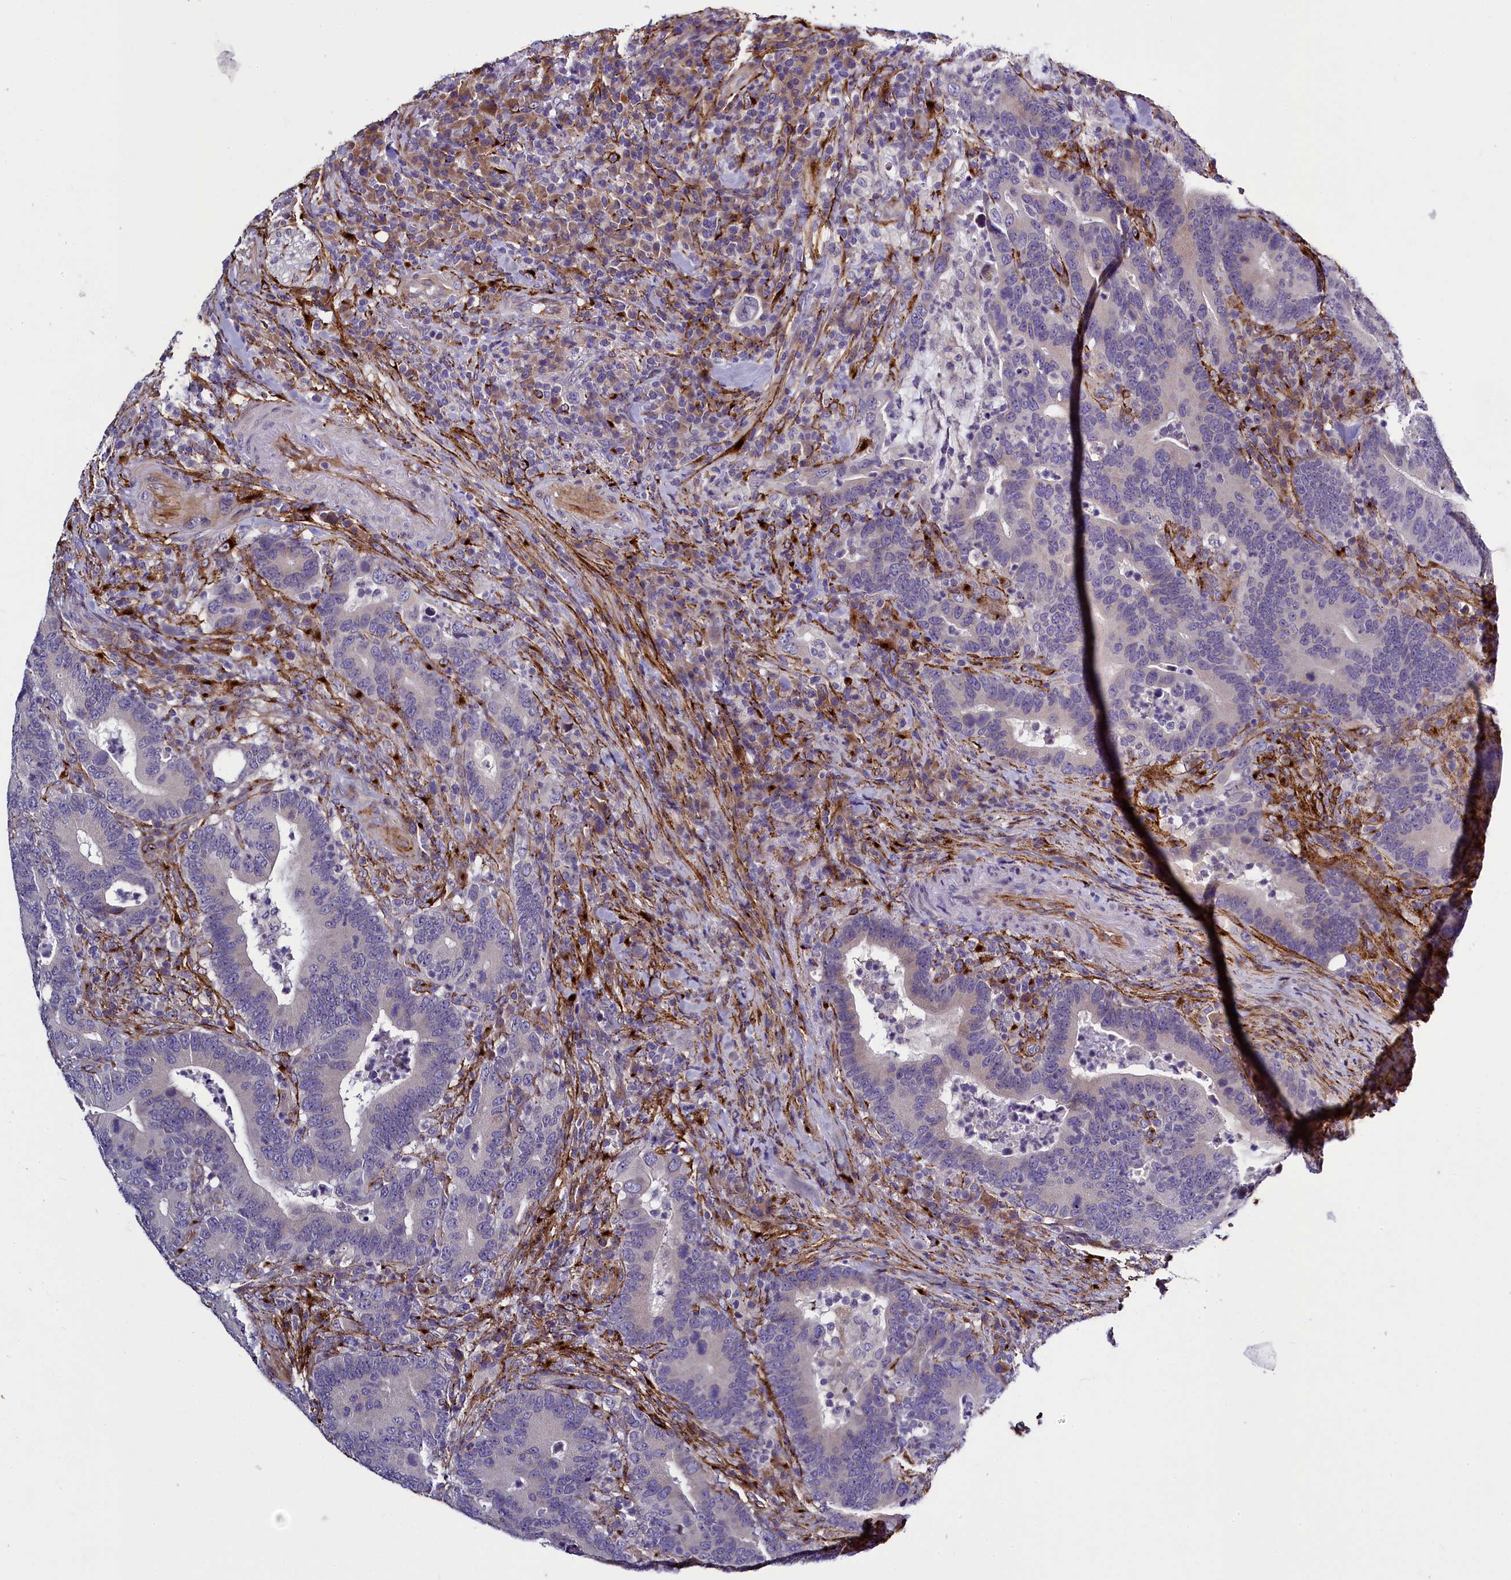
{"staining": {"intensity": "negative", "quantity": "none", "location": "none"}, "tissue": "colorectal cancer", "cell_type": "Tumor cells", "image_type": "cancer", "snomed": [{"axis": "morphology", "description": "Adenocarcinoma, NOS"}, {"axis": "topography", "description": "Colon"}], "caption": "Image shows no protein expression in tumor cells of colorectal cancer (adenocarcinoma) tissue.", "gene": "MRC2", "patient": {"sex": "female", "age": 66}}